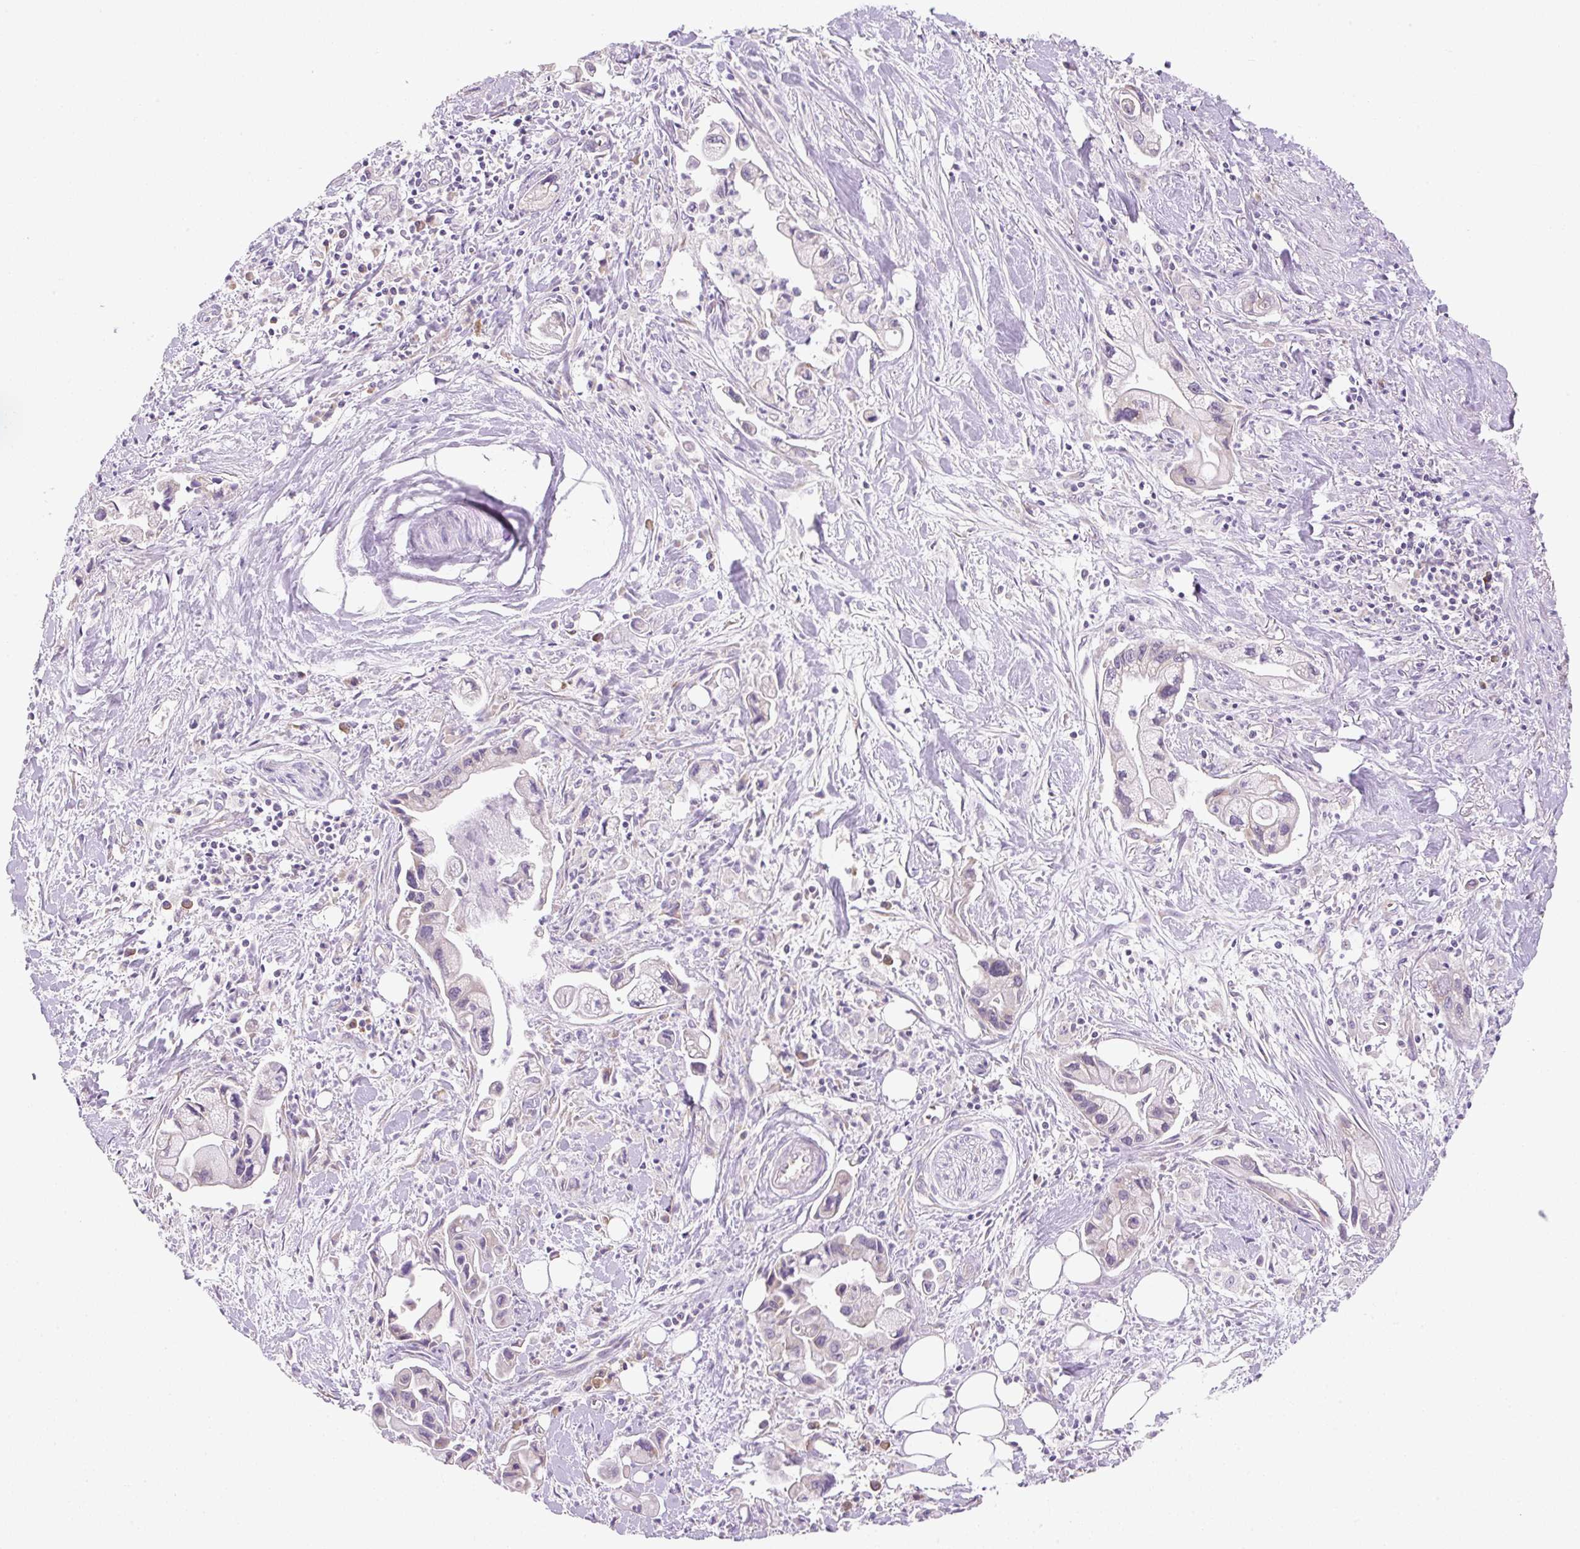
{"staining": {"intensity": "negative", "quantity": "none", "location": "none"}, "tissue": "pancreatic cancer", "cell_type": "Tumor cells", "image_type": "cancer", "snomed": [{"axis": "morphology", "description": "Adenocarcinoma, NOS"}, {"axis": "topography", "description": "Pancreas"}], "caption": "A high-resolution image shows immunohistochemistry (IHC) staining of pancreatic cancer, which exhibits no significant staining in tumor cells.", "gene": "RPL18A", "patient": {"sex": "male", "age": 61}}